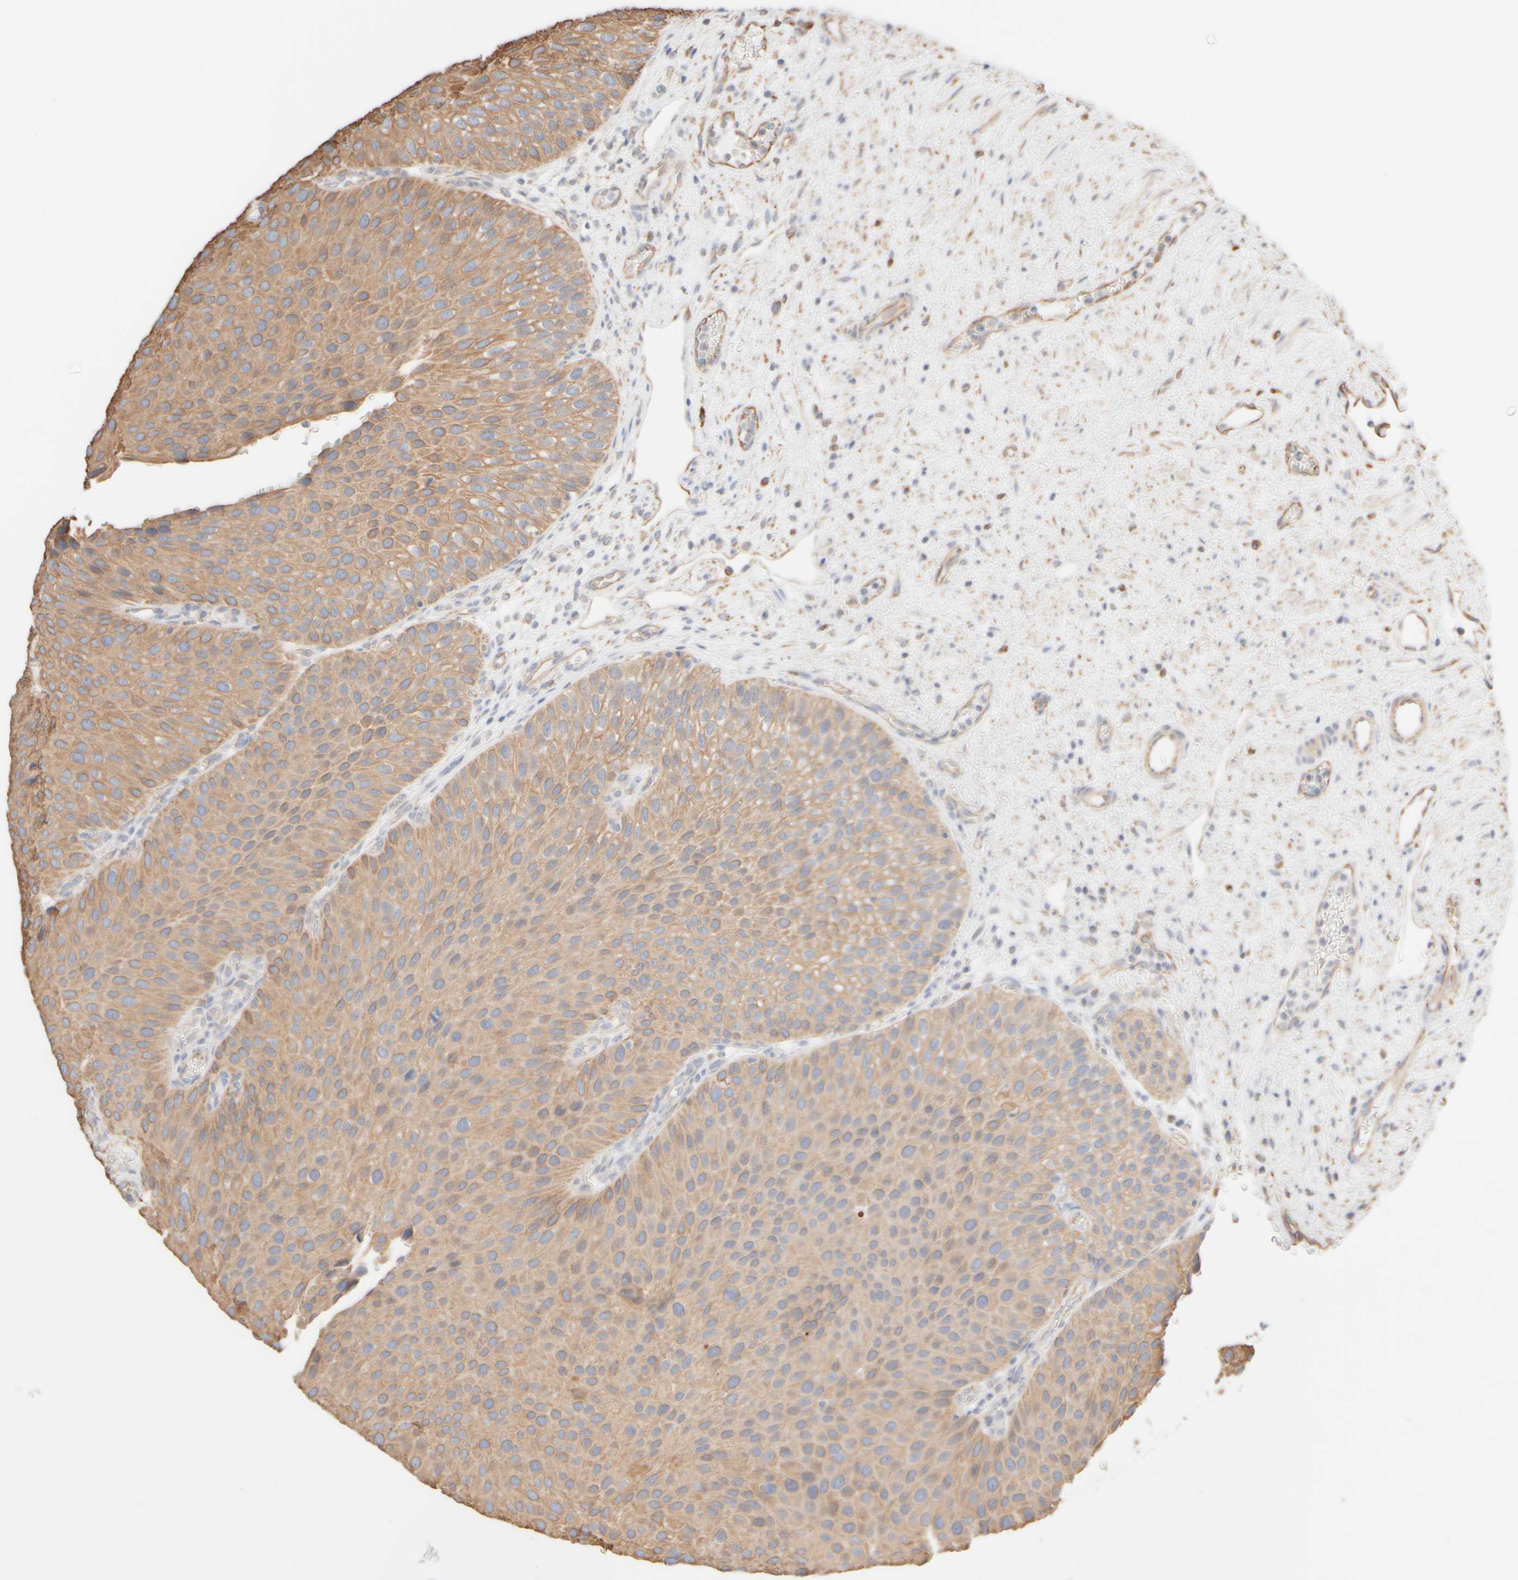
{"staining": {"intensity": "weak", "quantity": ">75%", "location": "cytoplasmic/membranous"}, "tissue": "urothelial cancer", "cell_type": "Tumor cells", "image_type": "cancer", "snomed": [{"axis": "morphology", "description": "Normal tissue, NOS"}, {"axis": "morphology", "description": "Urothelial carcinoma, Low grade"}, {"axis": "topography", "description": "Urinary bladder"}, {"axis": "topography", "description": "Prostate"}], "caption": "This is an image of IHC staining of urothelial cancer, which shows weak positivity in the cytoplasmic/membranous of tumor cells.", "gene": "KRT15", "patient": {"sex": "male", "age": 60}}